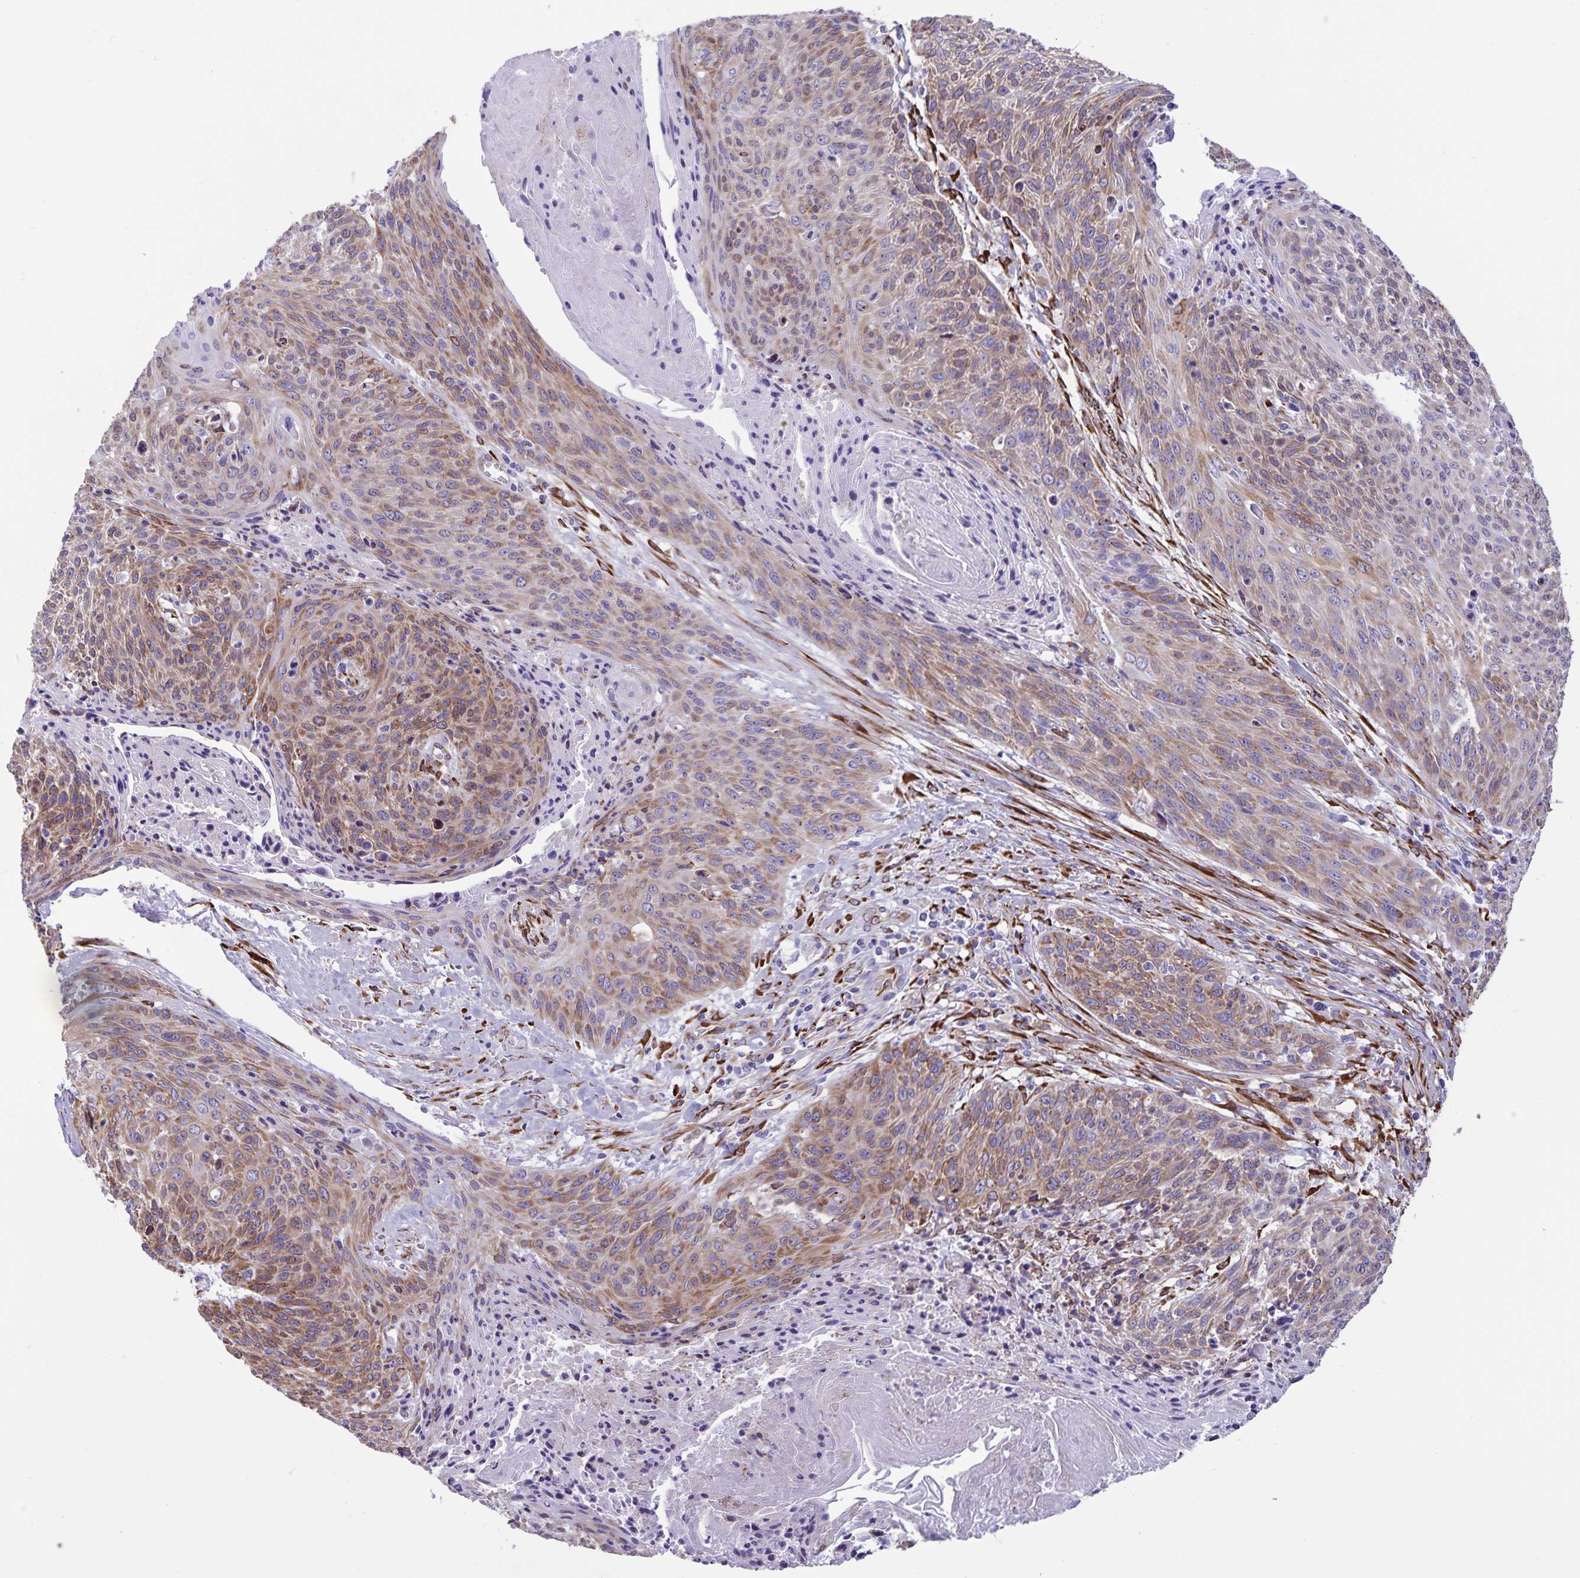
{"staining": {"intensity": "moderate", "quantity": "25%-75%", "location": "cytoplasmic/membranous"}, "tissue": "cervical cancer", "cell_type": "Tumor cells", "image_type": "cancer", "snomed": [{"axis": "morphology", "description": "Squamous cell carcinoma, NOS"}, {"axis": "topography", "description": "Cervix"}], "caption": "Human cervical cancer stained with a brown dye shows moderate cytoplasmic/membranous positive positivity in about 25%-75% of tumor cells.", "gene": "RCN1", "patient": {"sex": "female", "age": 45}}